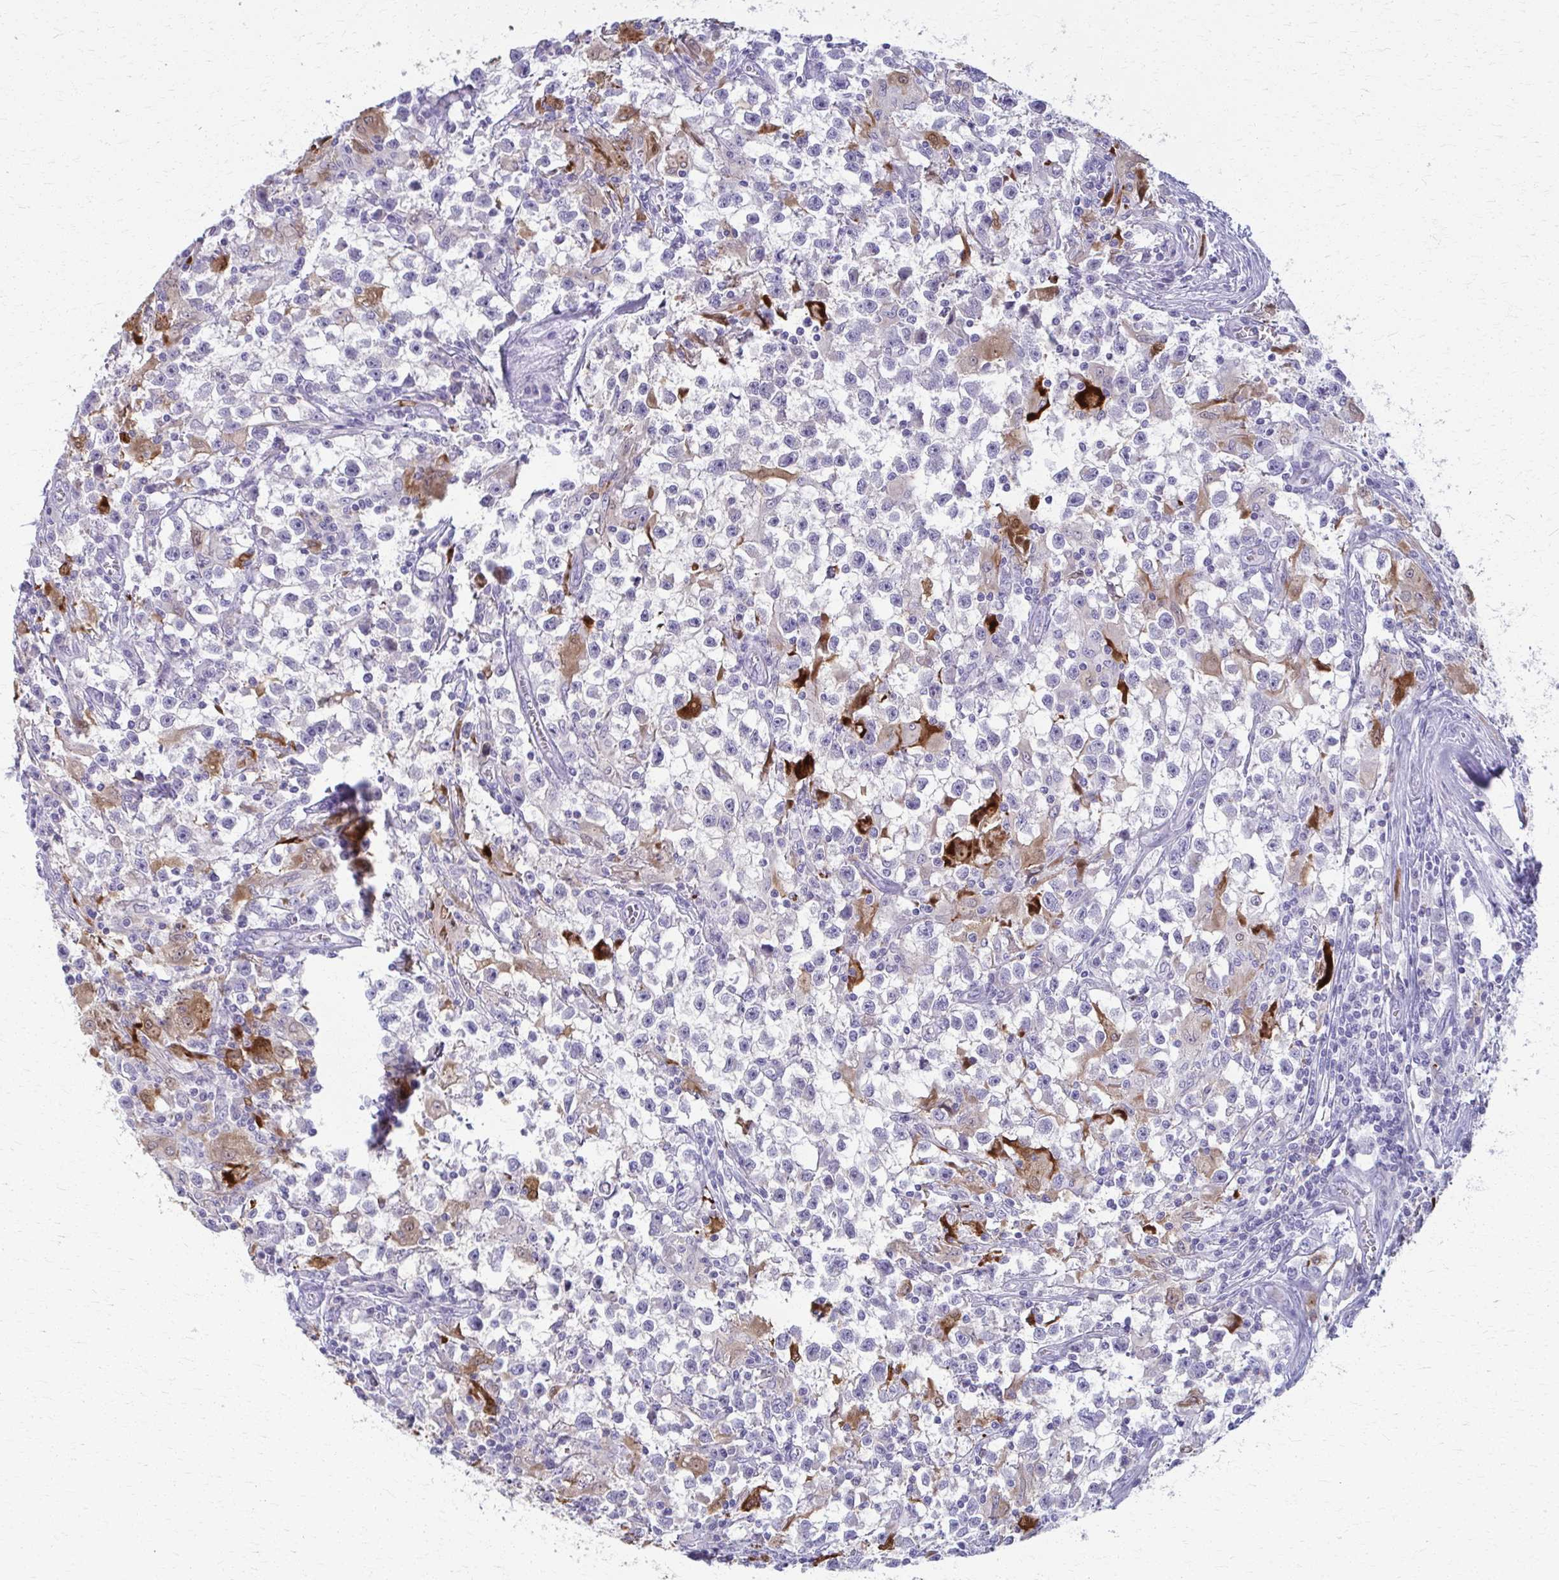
{"staining": {"intensity": "weak", "quantity": "<25%", "location": "cytoplasmic/membranous"}, "tissue": "testis cancer", "cell_type": "Tumor cells", "image_type": "cancer", "snomed": [{"axis": "morphology", "description": "Seminoma, NOS"}, {"axis": "topography", "description": "Testis"}], "caption": "Immunohistochemical staining of human testis cancer exhibits no significant positivity in tumor cells.", "gene": "OR4M1", "patient": {"sex": "male", "age": 31}}